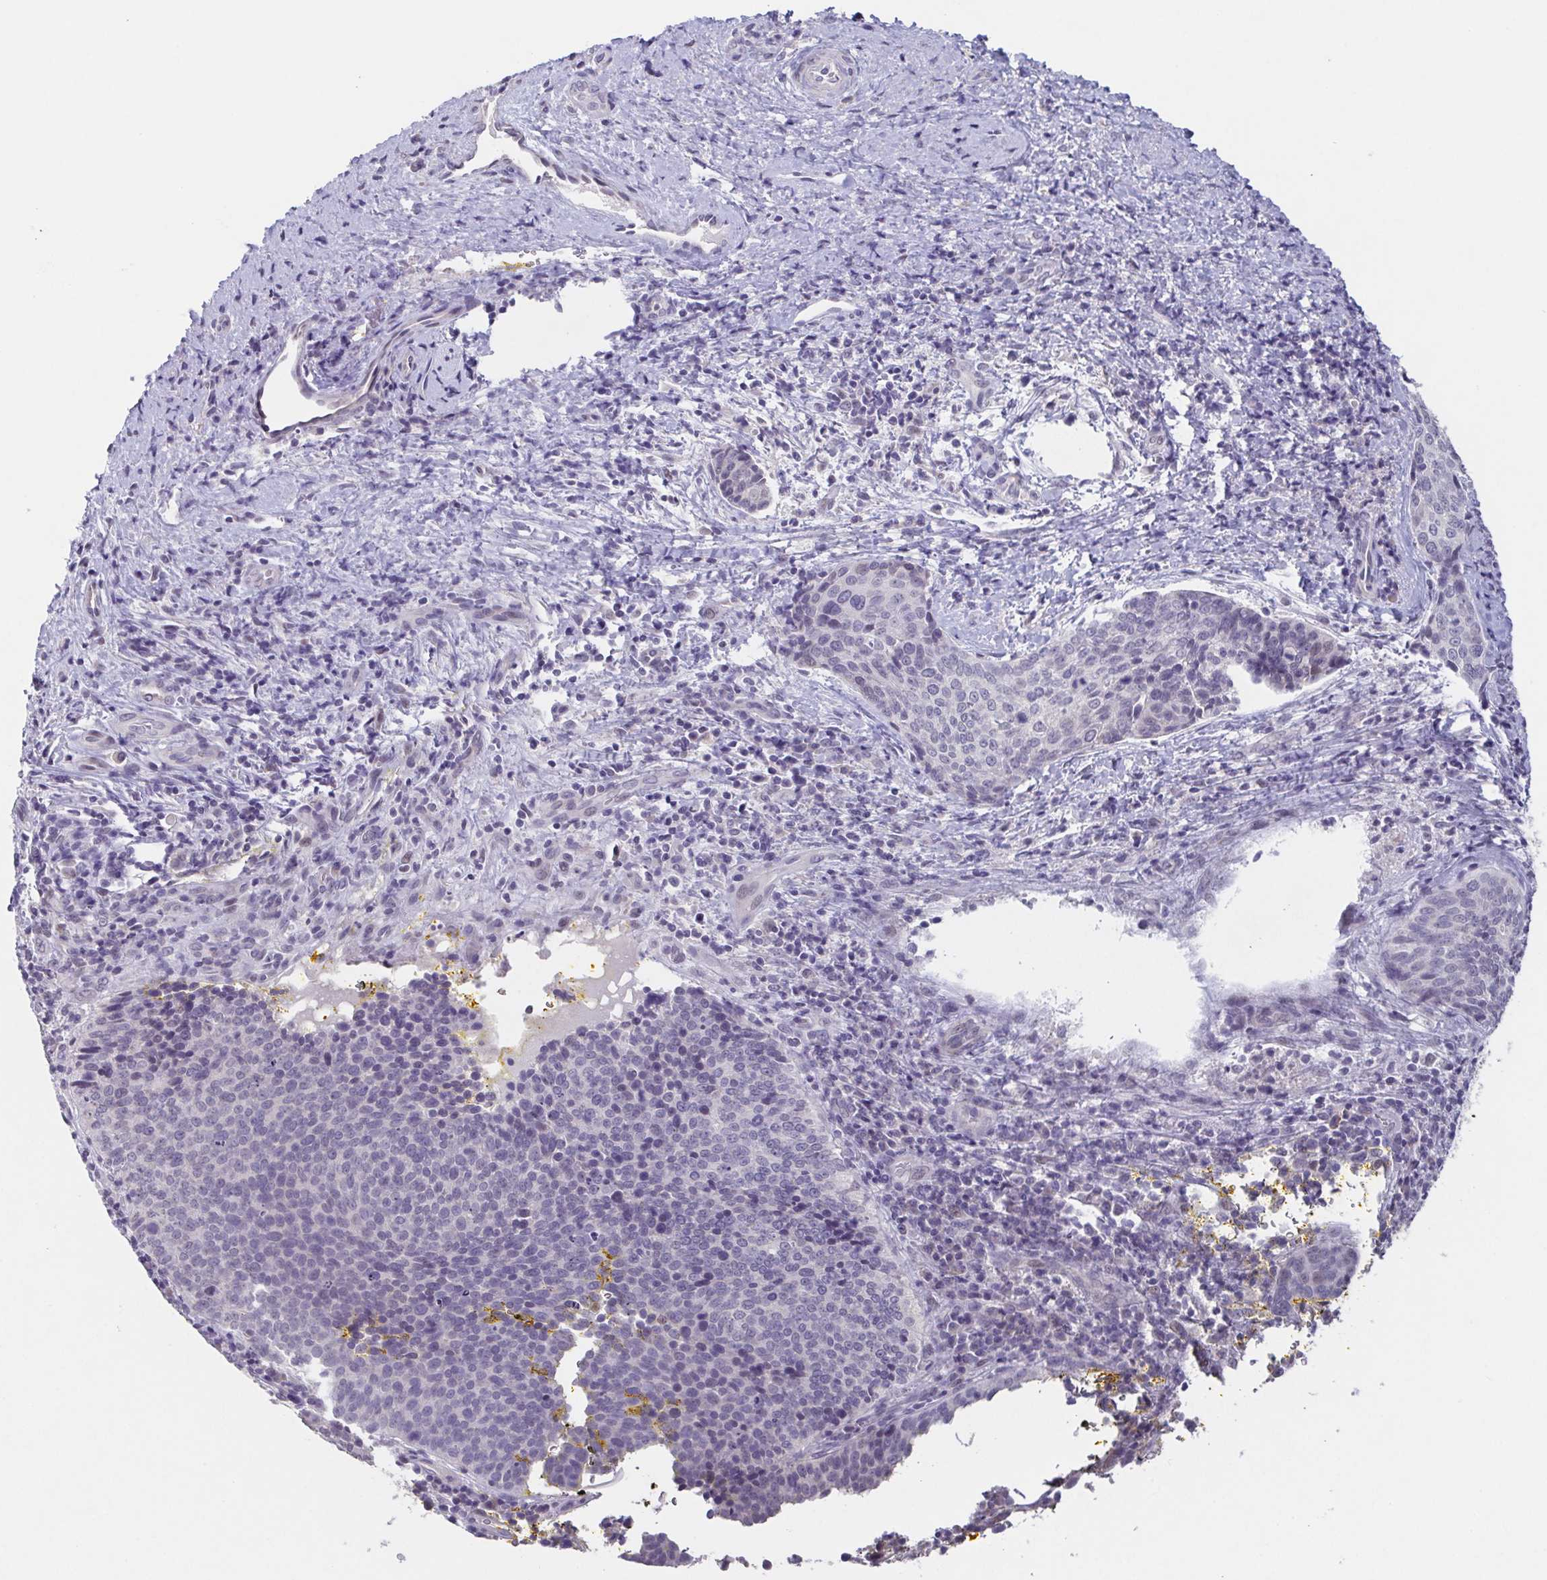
{"staining": {"intensity": "negative", "quantity": "none", "location": "none"}, "tissue": "cervical cancer", "cell_type": "Tumor cells", "image_type": "cancer", "snomed": [{"axis": "morphology", "description": "Squamous cell carcinoma, NOS"}, {"axis": "topography", "description": "Cervix"}], "caption": "Tumor cells show no significant positivity in cervical cancer.", "gene": "GHRL", "patient": {"sex": "female", "age": 34}}